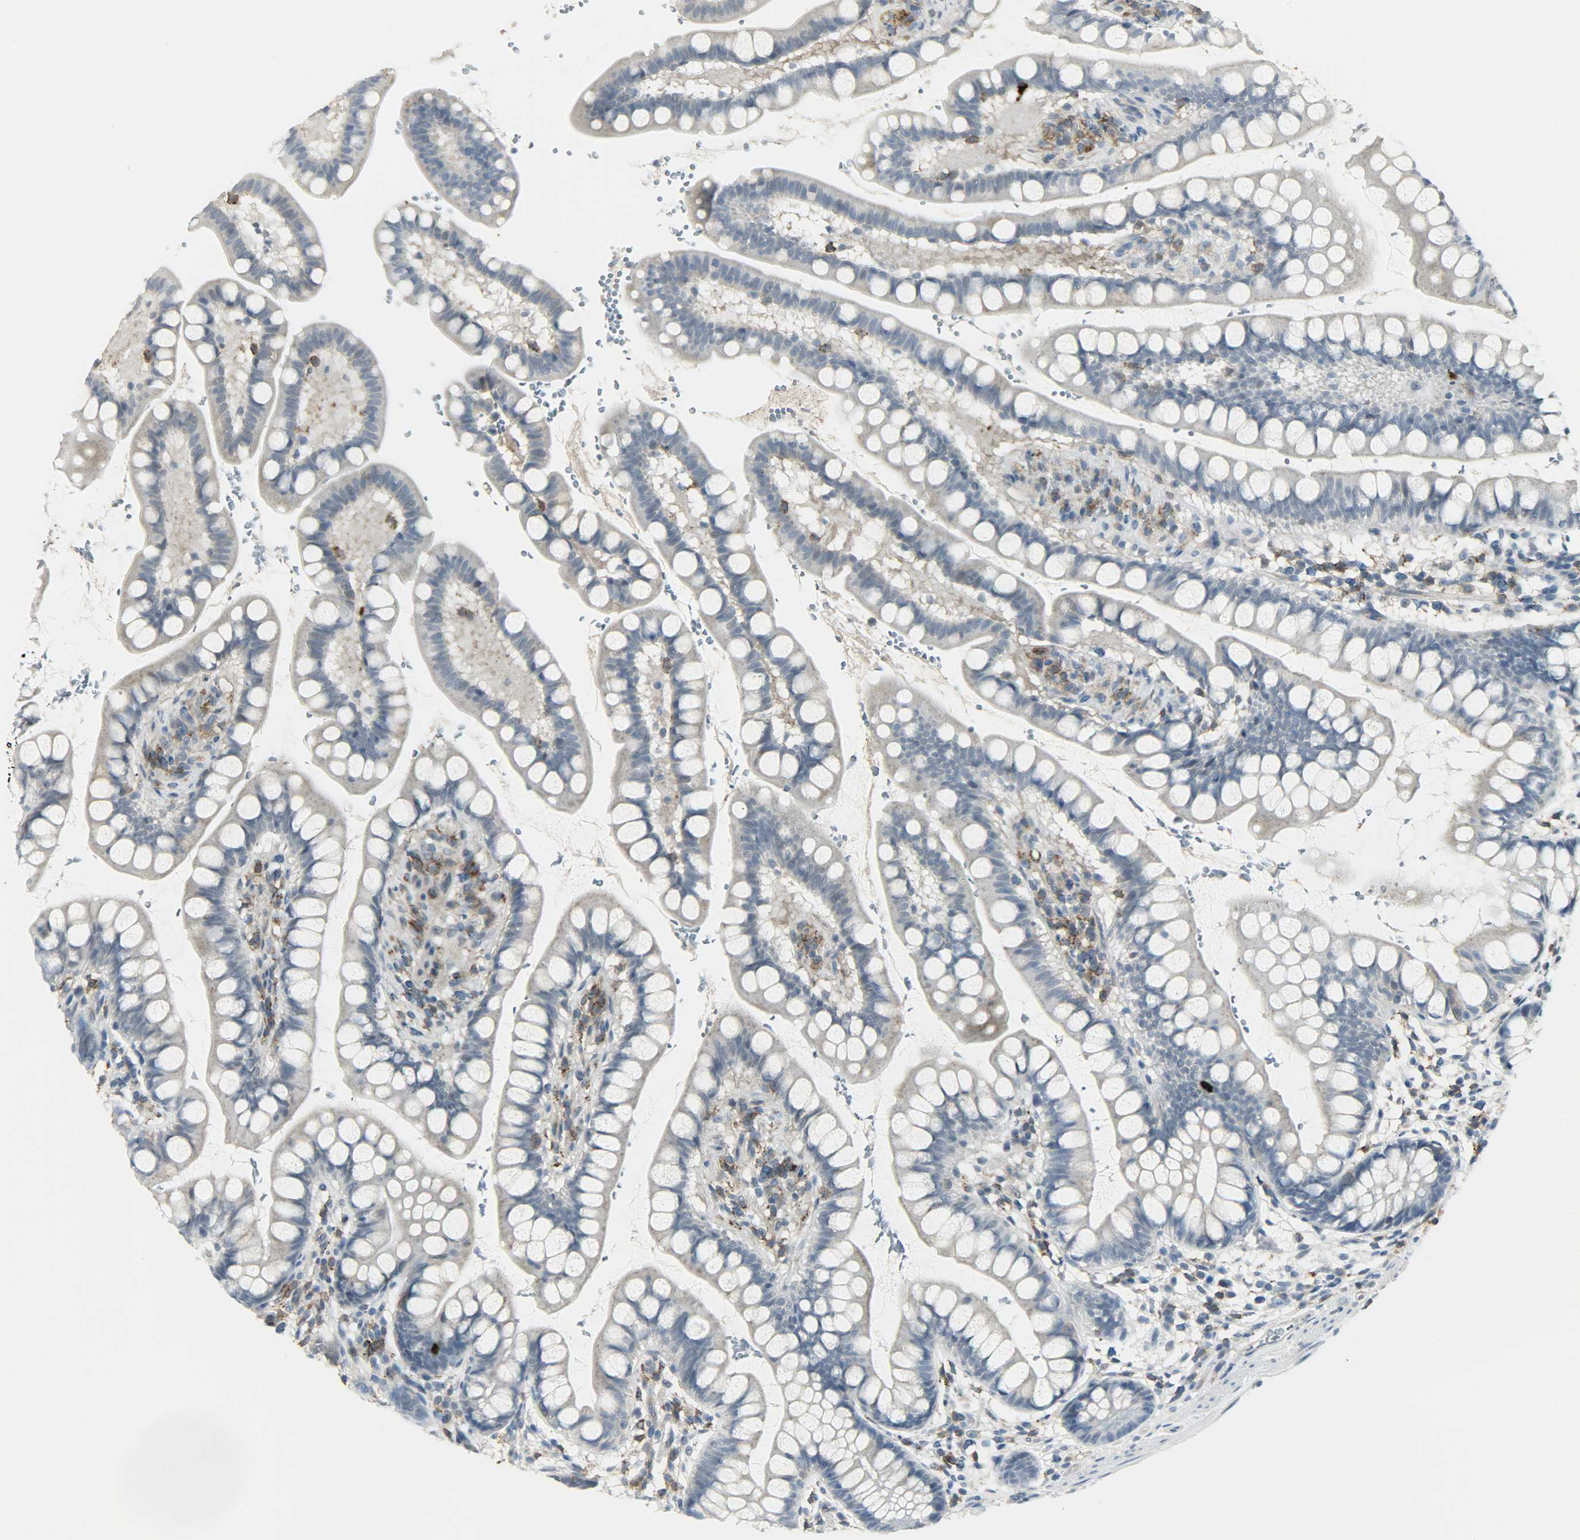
{"staining": {"intensity": "negative", "quantity": "none", "location": "none"}, "tissue": "small intestine", "cell_type": "Glandular cells", "image_type": "normal", "snomed": [{"axis": "morphology", "description": "Normal tissue, NOS"}, {"axis": "topography", "description": "Small intestine"}], "caption": "Immunohistochemistry (IHC) of normal human small intestine shows no expression in glandular cells.", "gene": "CD4", "patient": {"sex": "female", "age": 58}}